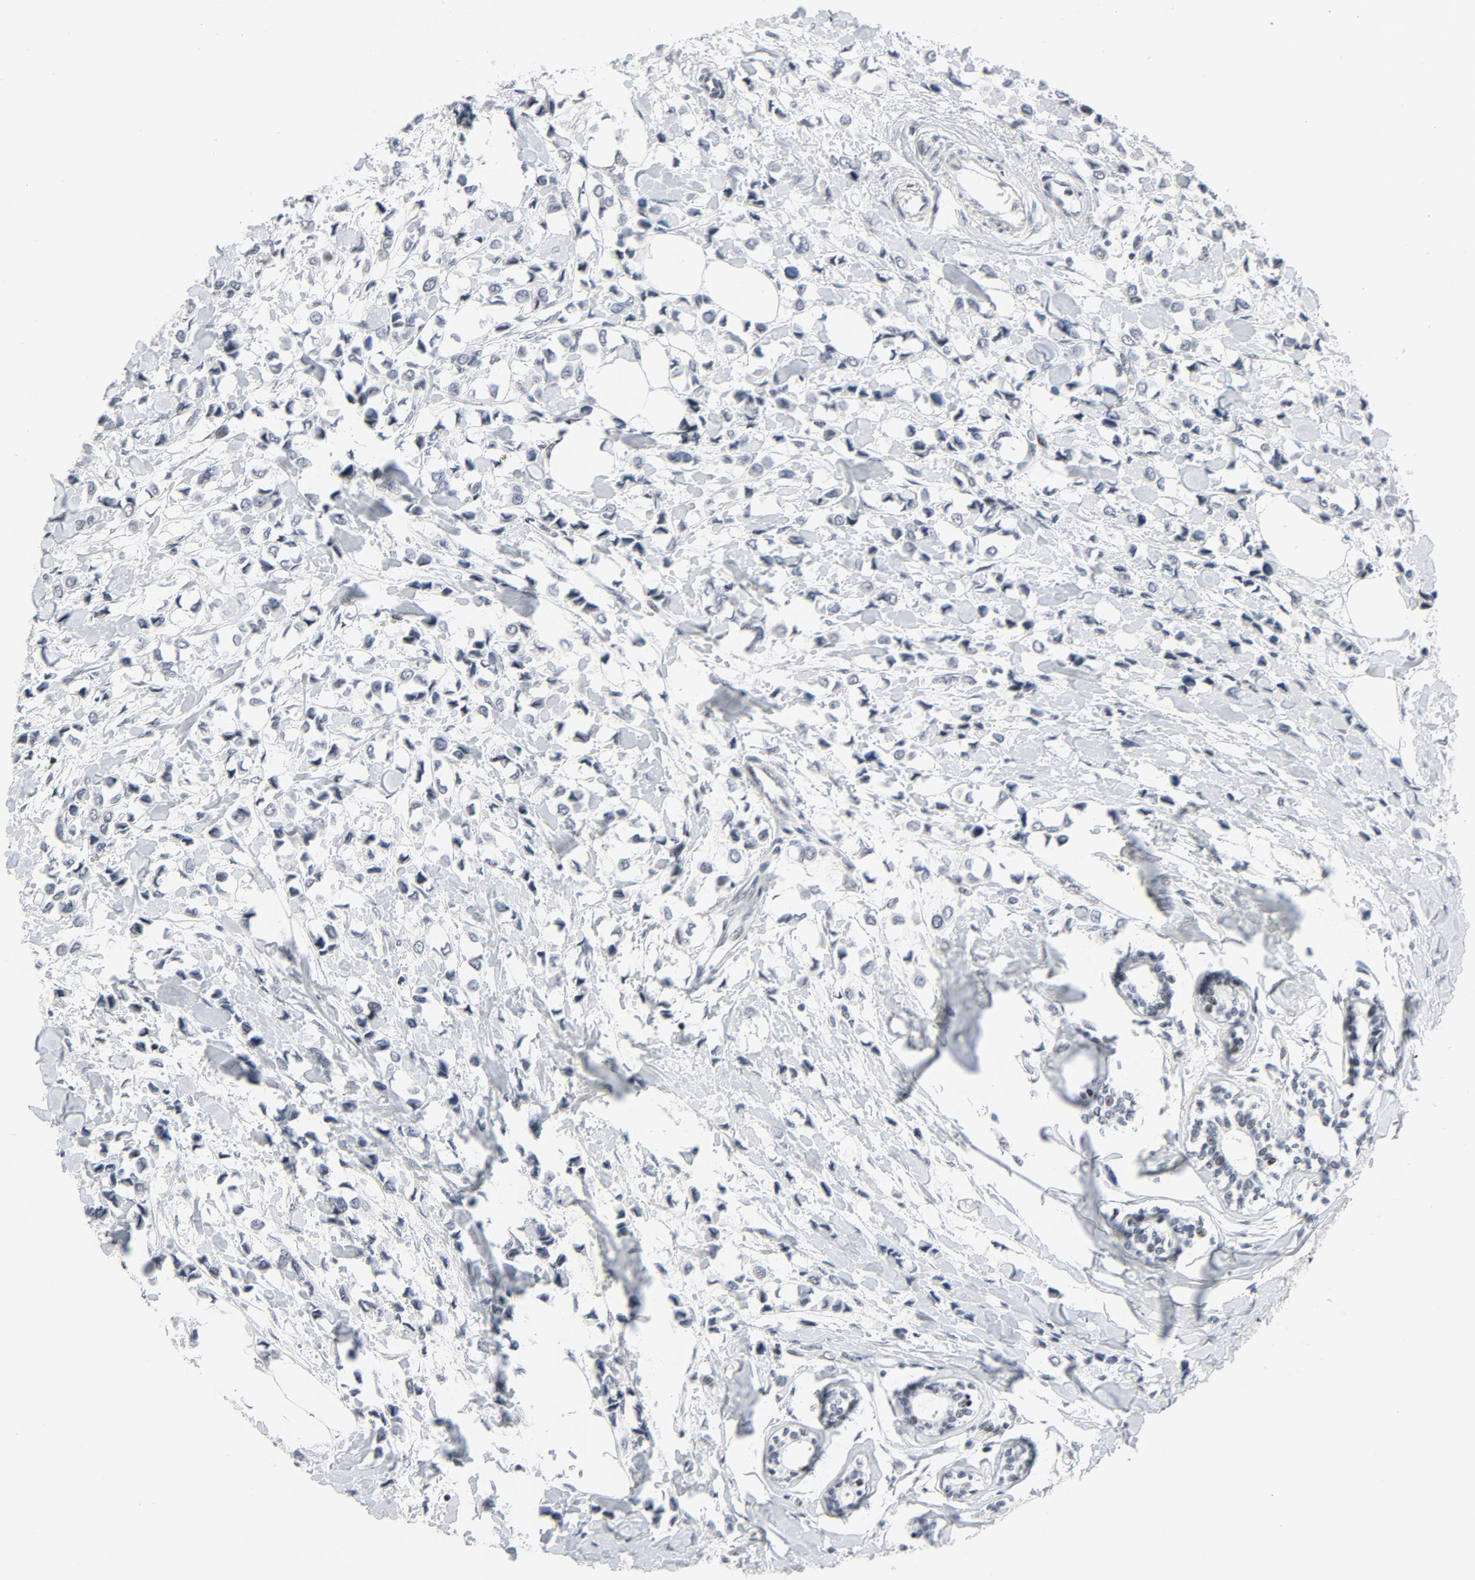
{"staining": {"intensity": "negative", "quantity": "none", "location": "none"}, "tissue": "breast cancer", "cell_type": "Tumor cells", "image_type": "cancer", "snomed": [{"axis": "morphology", "description": "Lobular carcinoma"}, {"axis": "topography", "description": "Breast"}], "caption": "An IHC photomicrograph of breast cancer is shown. There is no staining in tumor cells of breast cancer.", "gene": "GABPA", "patient": {"sex": "female", "age": 55}}